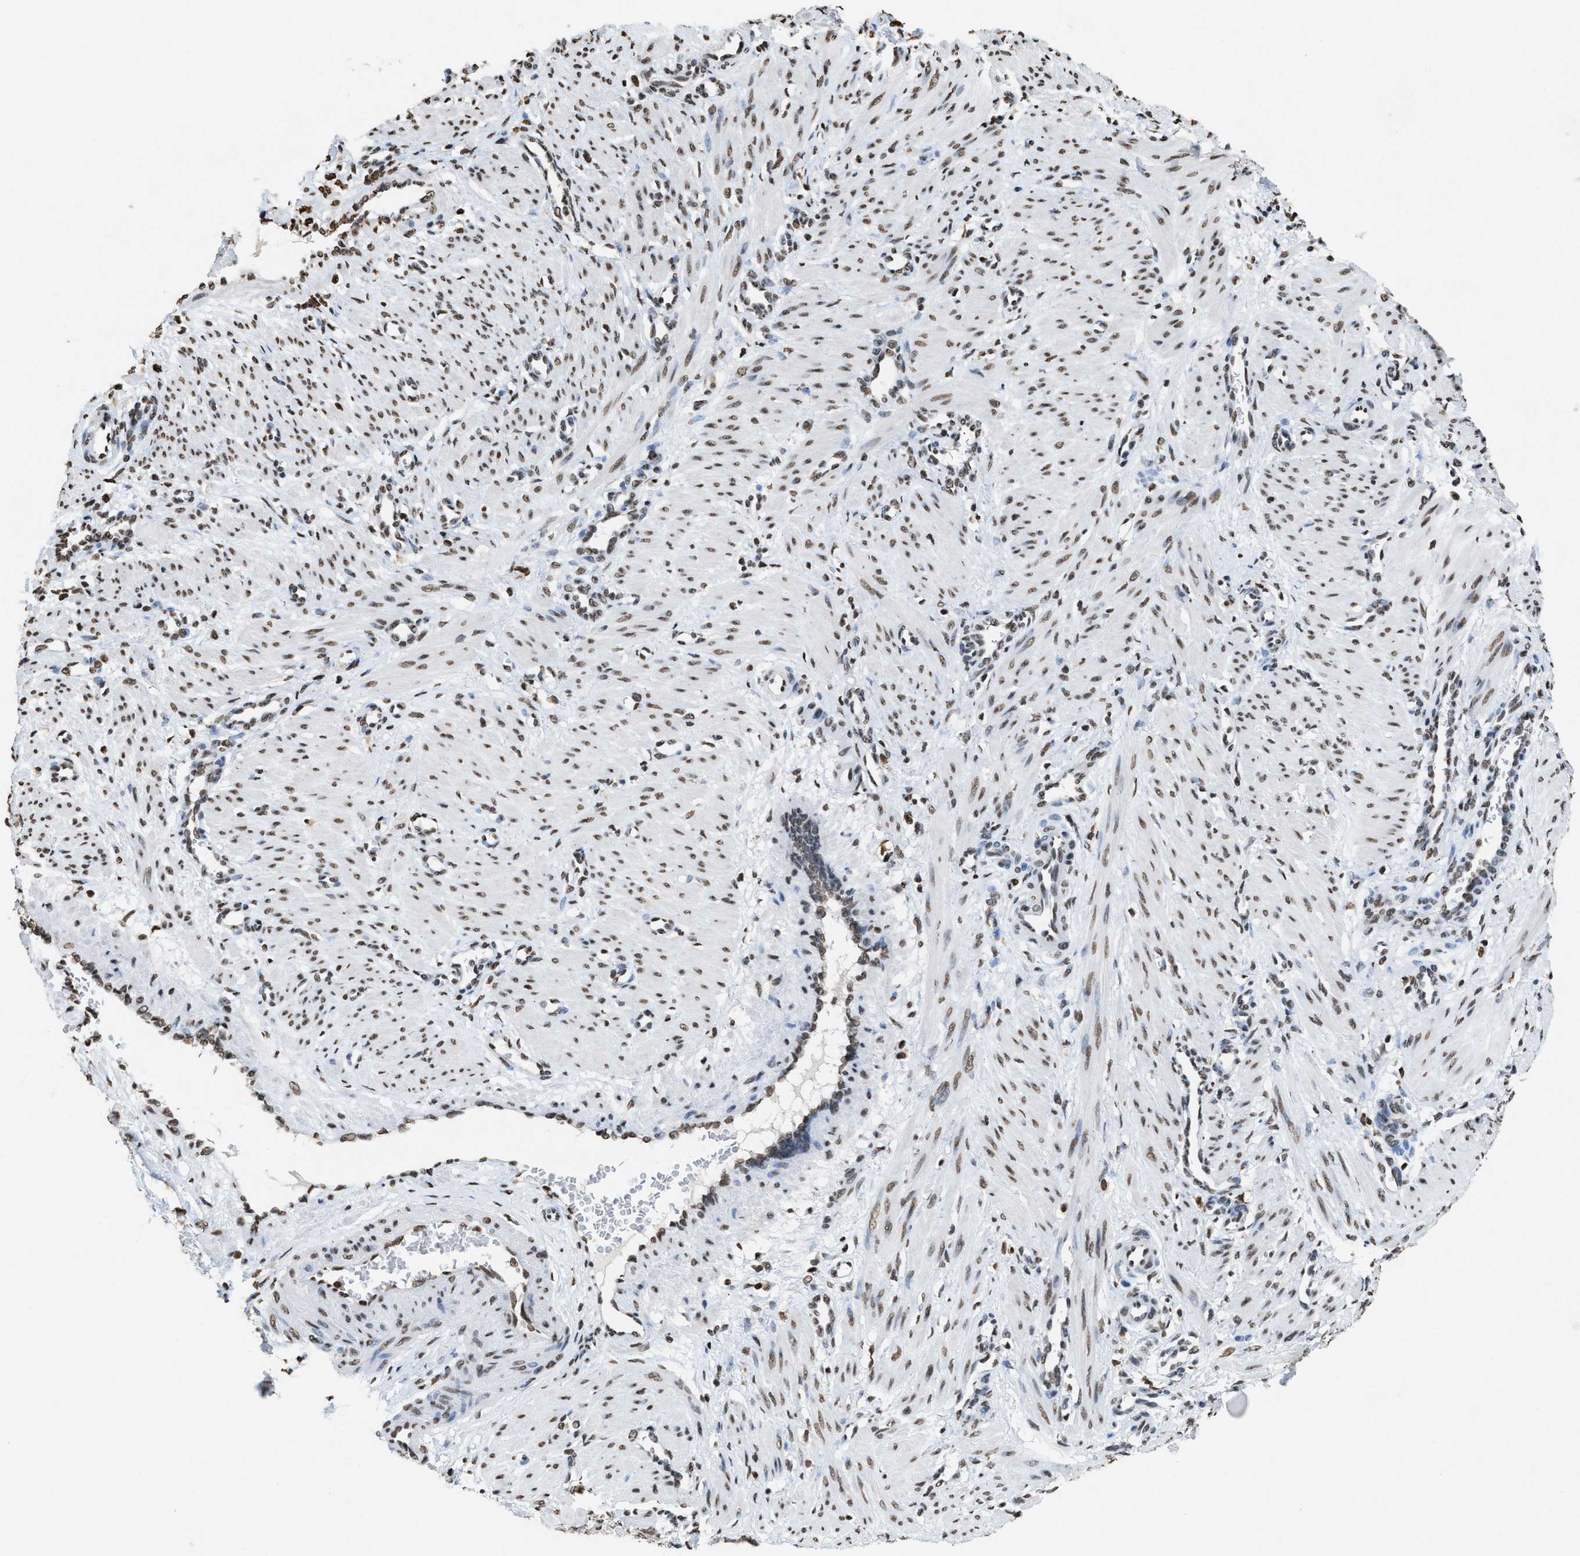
{"staining": {"intensity": "weak", "quantity": ">75%", "location": "nuclear"}, "tissue": "smooth muscle", "cell_type": "Smooth muscle cells", "image_type": "normal", "snomed": [{"axis": "morphology", "description": "Normal tissue, NOS"}, {"axis": "topography", "description": "Endometrium"}], "caption": "Immunohistochemical staining of normal human smooth muscle reveals weak nuclear protein positivity in about >75% of smooth muscle cells. Nuclei are stained in blue.", "gene": "NUP88", "patient": {"sex": "female", "age": 33}}